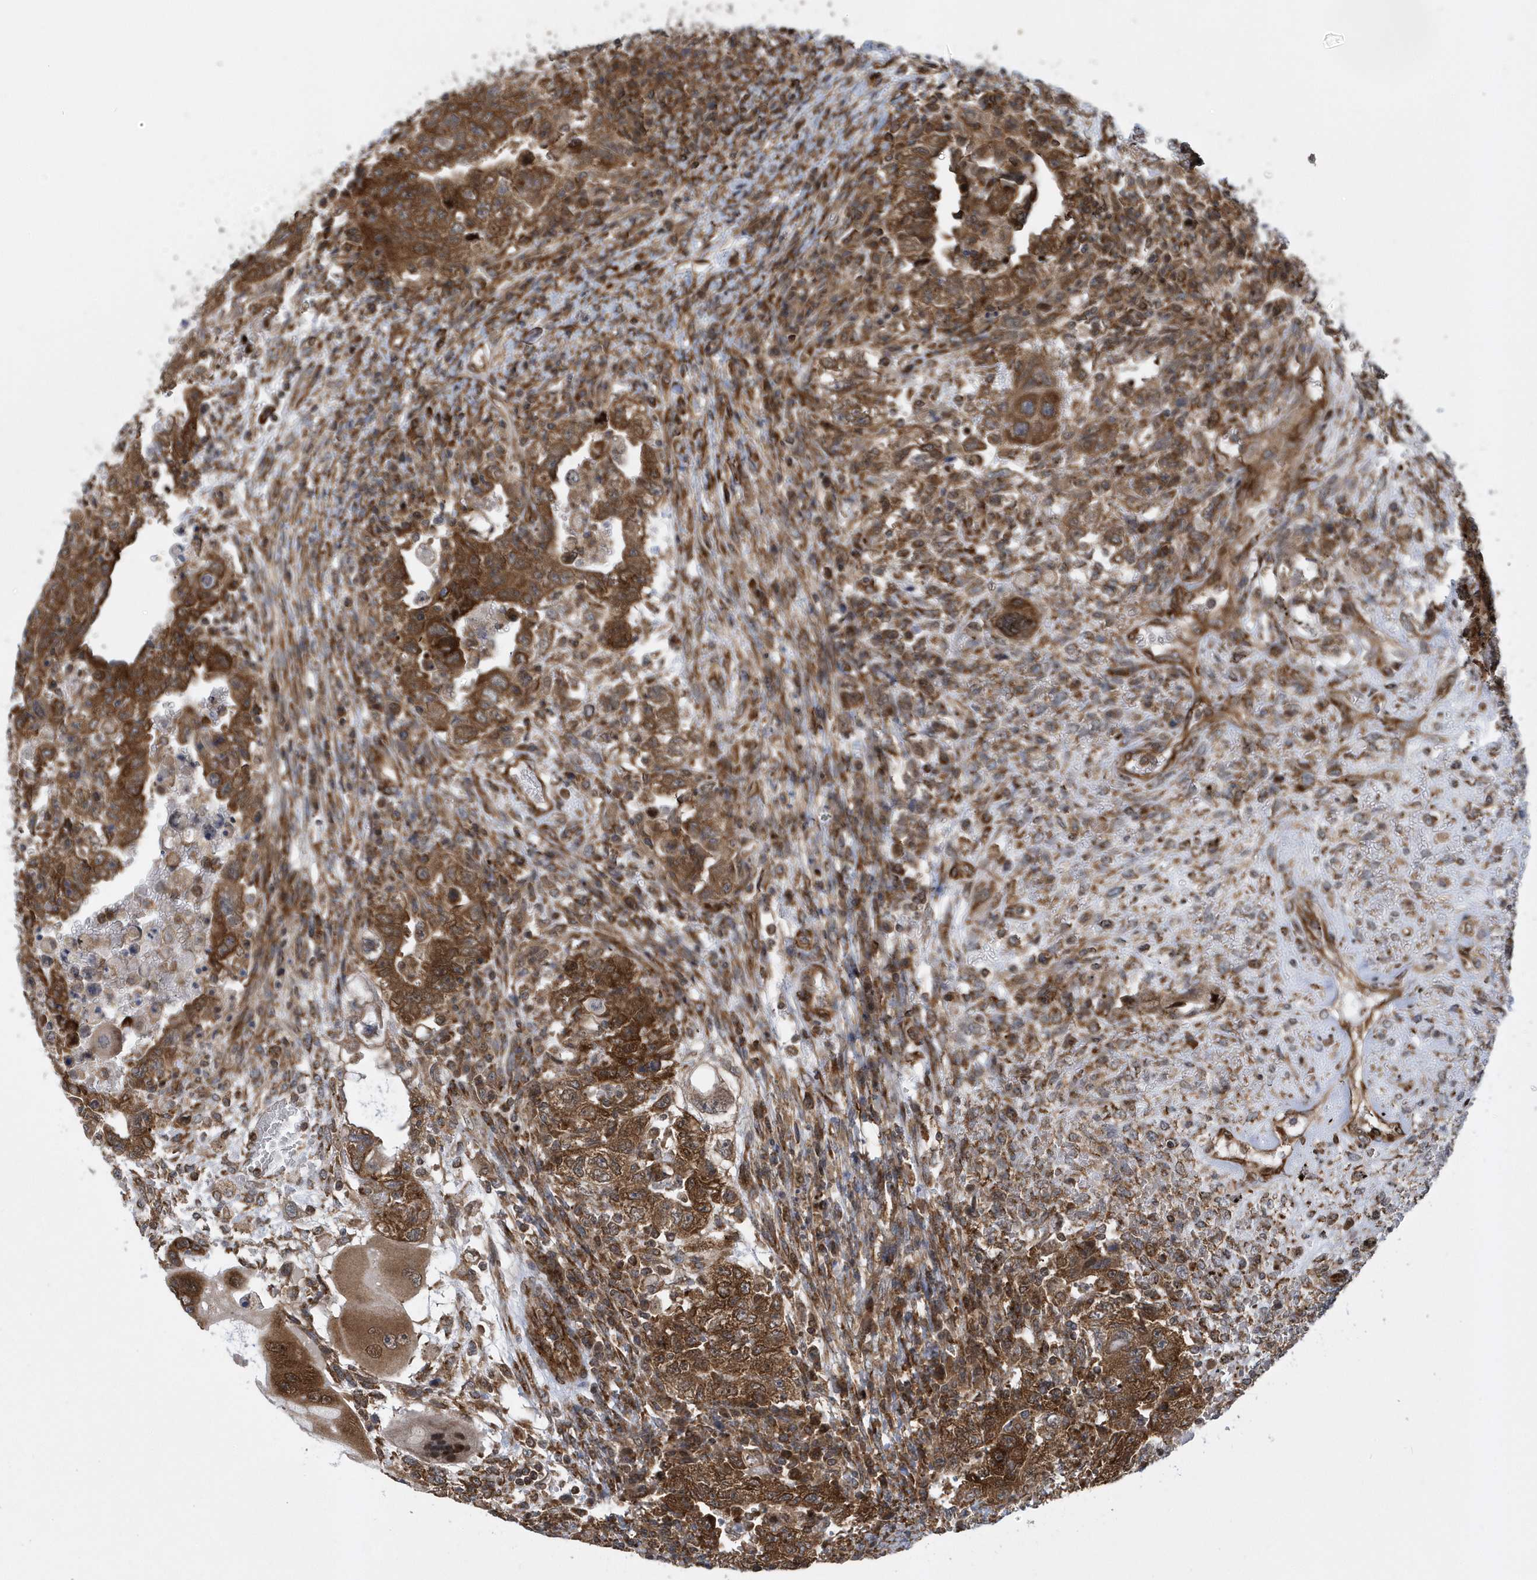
{"staining": {"intensity": "moderate", "quantity": ">75%", "location": "cytoplasmic/membranous,nuclear"}, "tissue": "testis cancer", "cell_type": "Tumor cells", "image_type": "cancer", "snomed": [{"axis": "morphology", "description": "Carcinoma, Embryonal, NOS"}, {"axis": "topography", "description": "Testis"}], "caption": "Immunohistochemical staining of testis embryonal carcinoma exhibits medium levels of moderate cytoplasmic/membranous and nuclear positivity in approximately >75% of tumor cells.", "gene": "PHF1", "patient": {"sex": "male", "age": 26}}